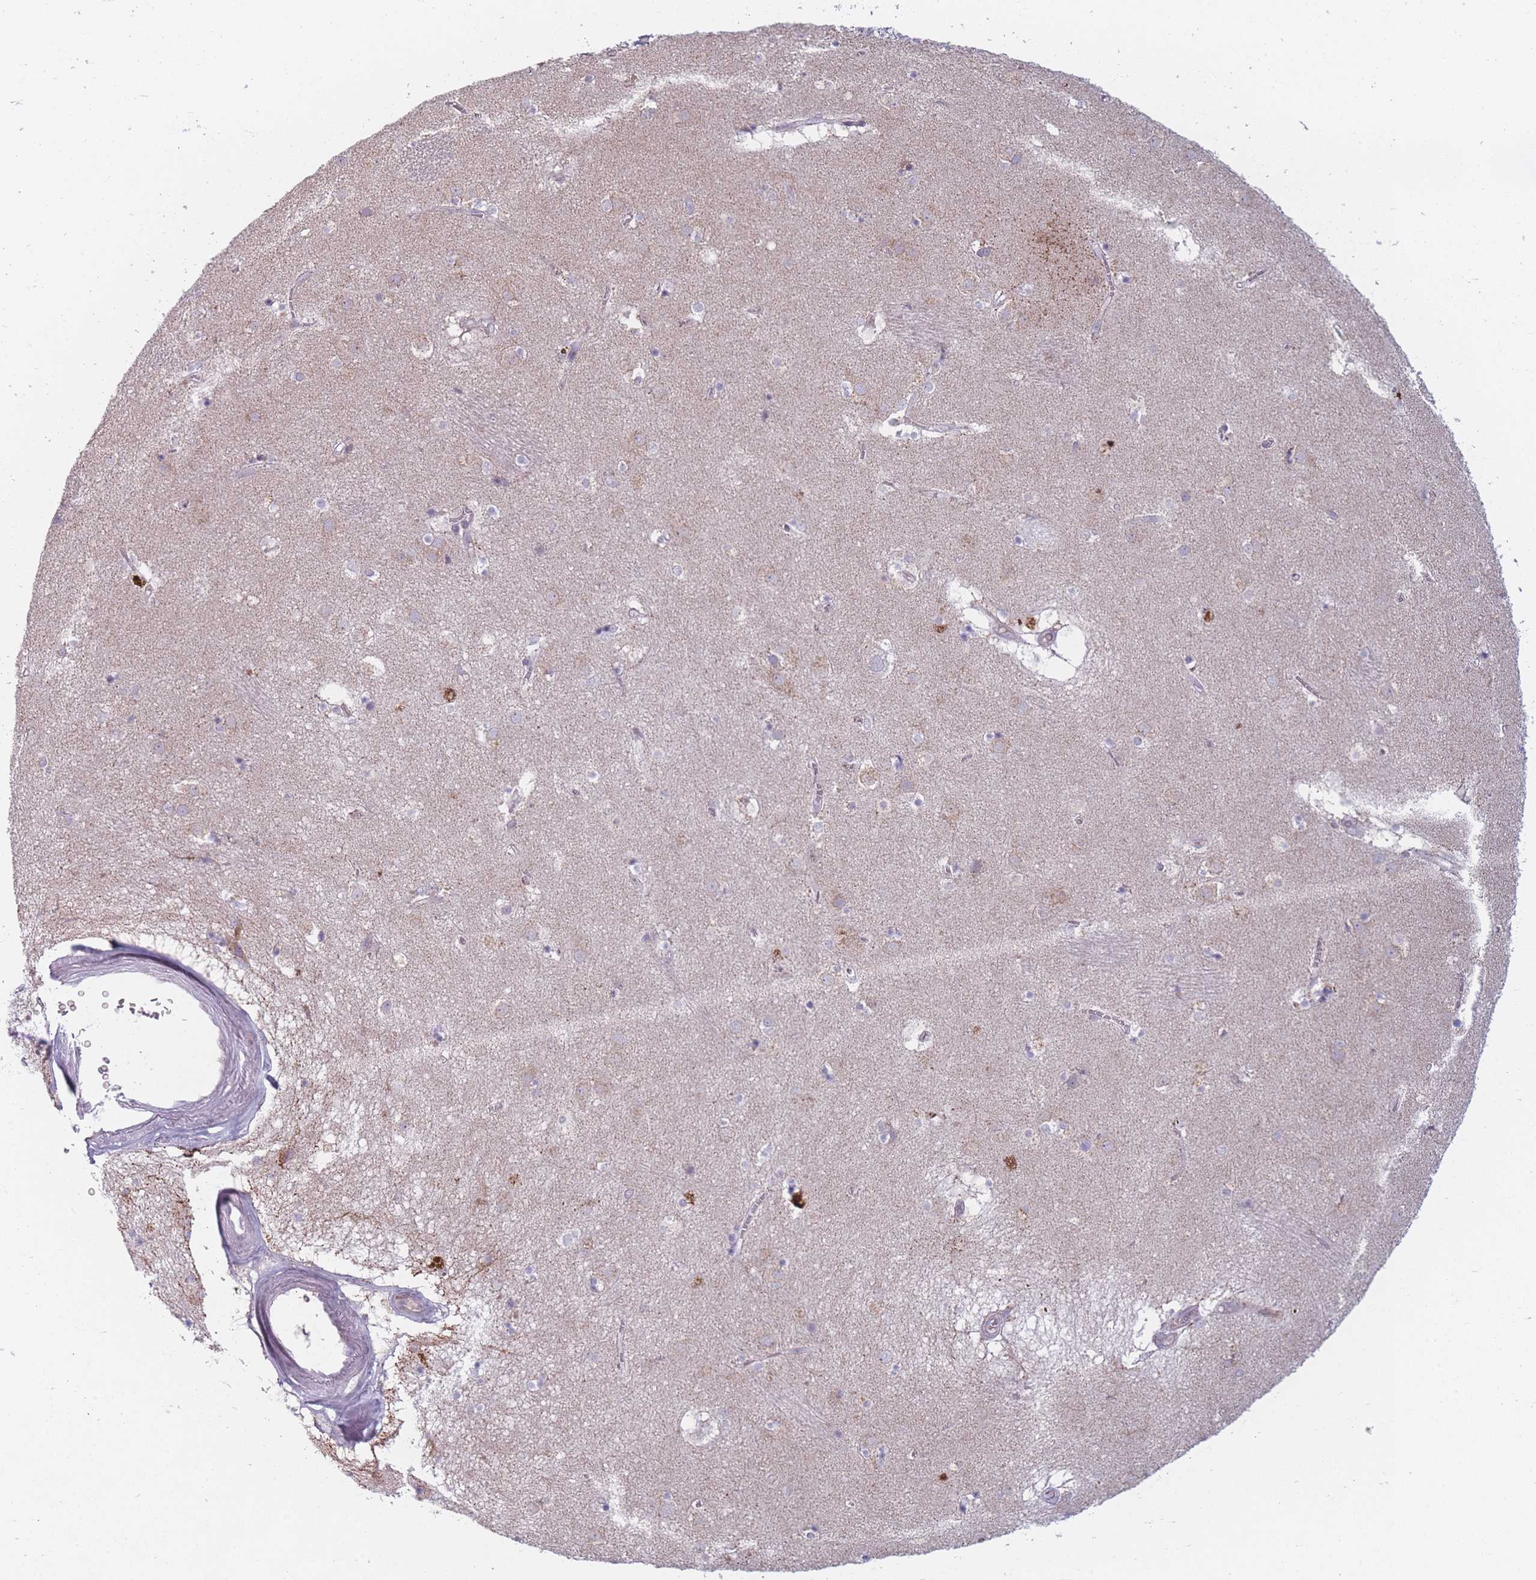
{"staining": {"intensity": "weak", "quantity": "<25%", "location": "cytoplasmic/membranous"}, "tissue": "caudate", "cell_type": "Glial cells", "image_type": "normal", "snomed": [{"axis": "morphology", "description": "Normal tissue, NOS"}, {"axis": "topography", "description": "Lateral ventricle wall"}], "caption": "The micrograph reveals no staining of glial cells in normal caudate.", "gene": "PEX11B", "patient": {"sex": "male", "age": 70}}